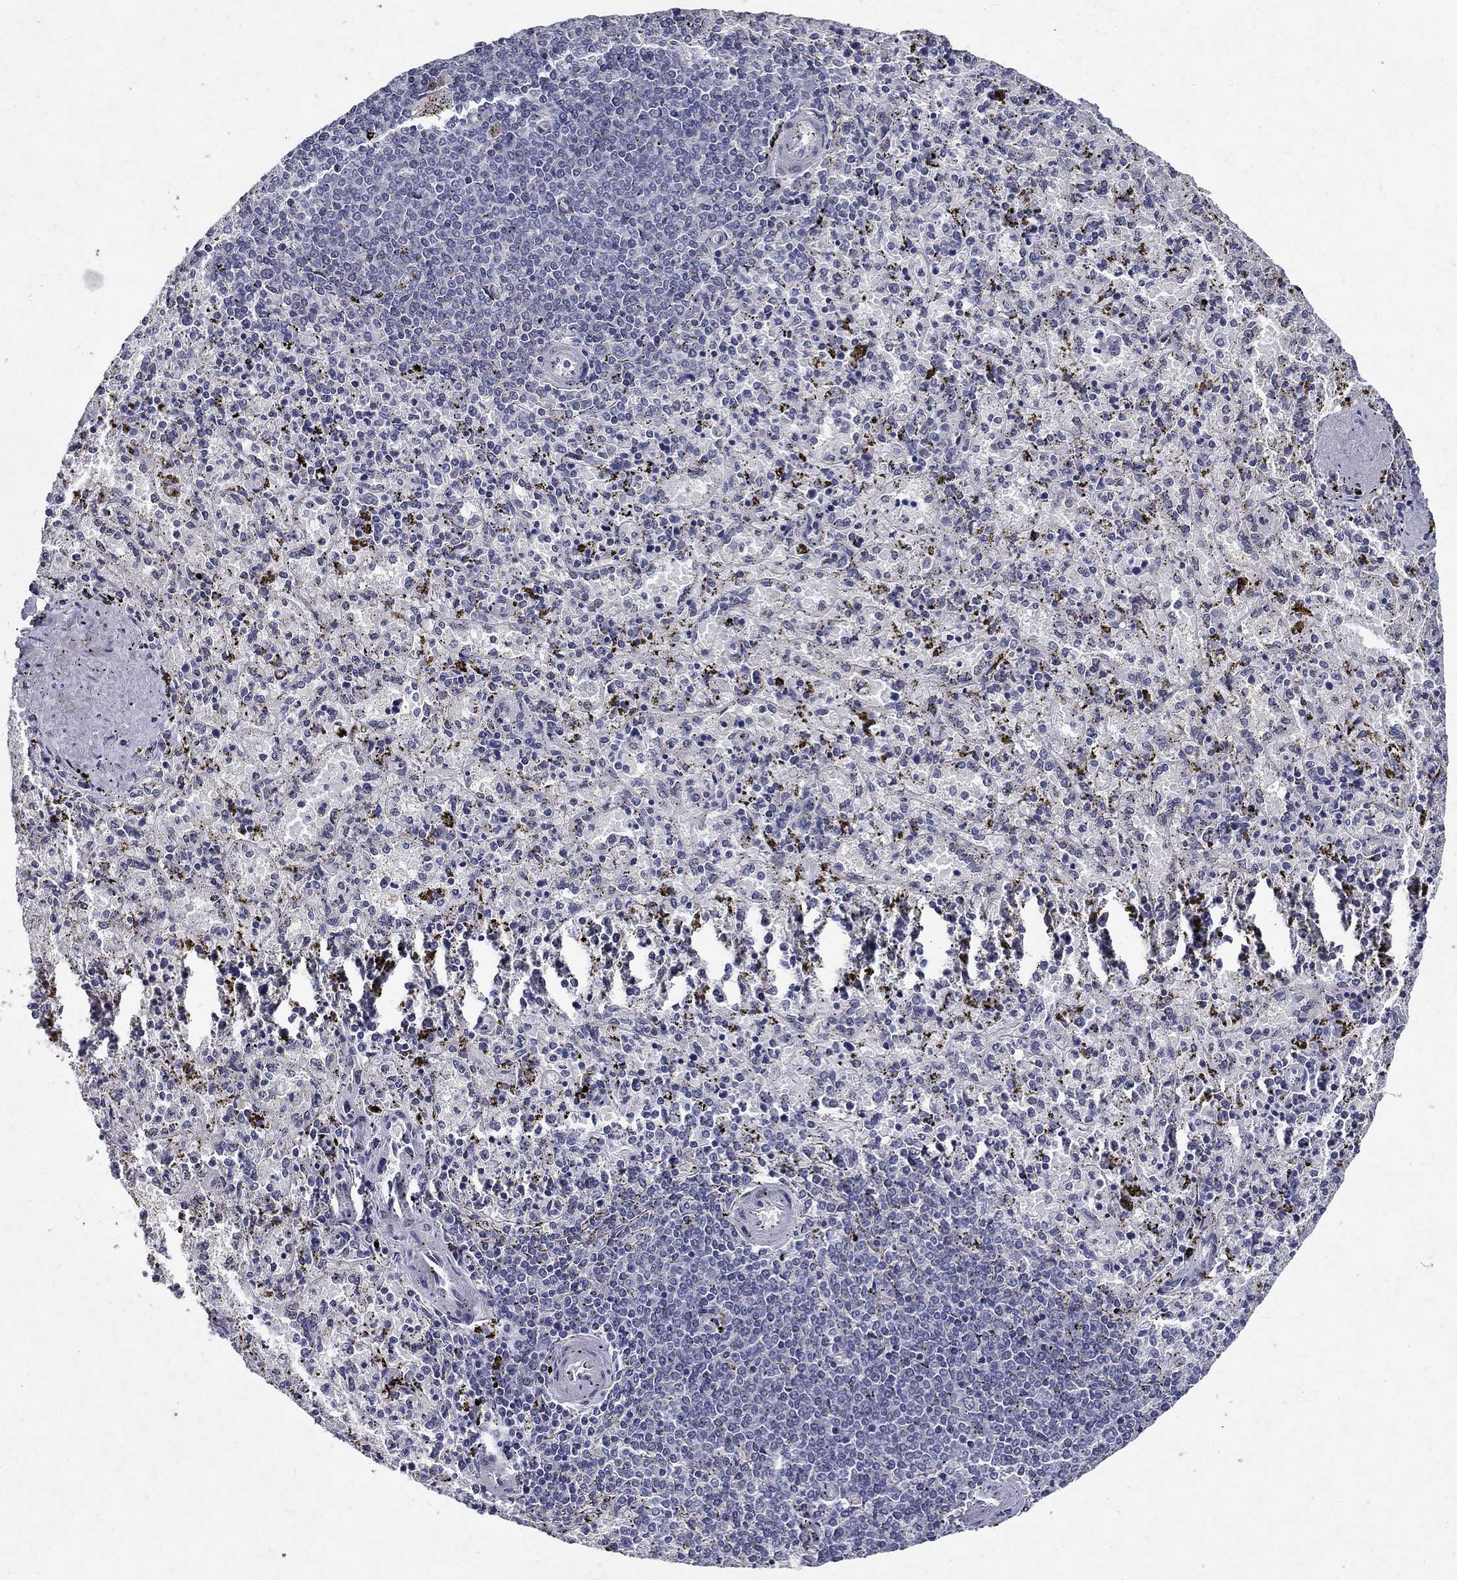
{"staining": {"intensity": "negative", "quantity": "none", "location": "none"}, "tissue": "spleen", "cell_type": "Cells in red pulp", "image_type": "normal", "snomed": [{"axis": "morphology", "description": "Normal tissue, NOS"}, {"axis": "topography", "description": "Spleen"}], "caption": "Immunohistochemistry of unremarkable human spleen exhibits no expression in cells in red pulp.", "gene": "RBFOX1", "patient": {"sex": "female", "age": 50}}